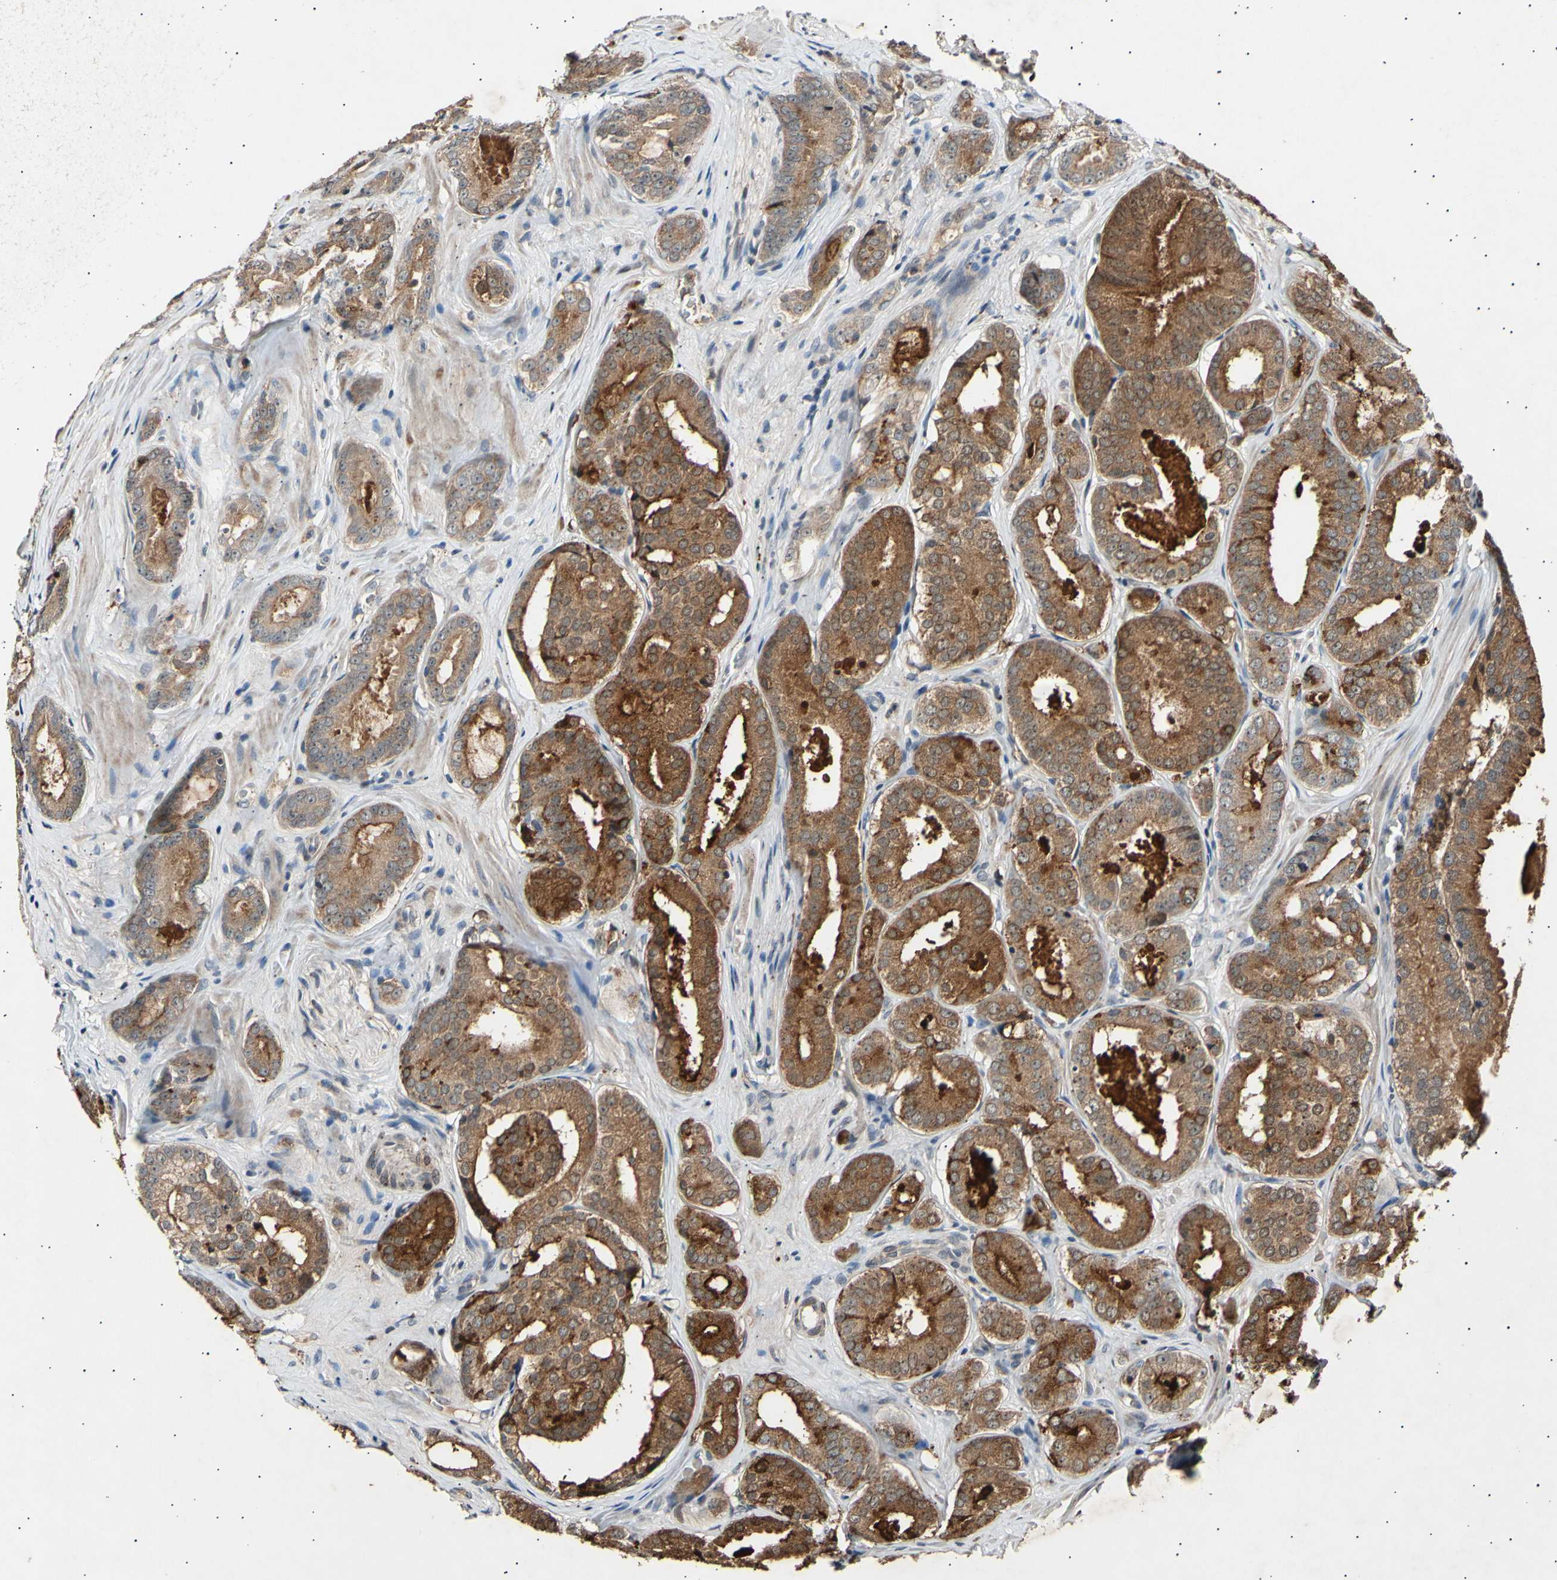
{"staining": {"intensity": "strong", "quantity": ">75%", "location": "cytoplasmic/membranous"}, "tissue": "prostate cancer", "cell_type": "Tumor cells", "image_type": "cancer", "snomed": [{"axis": "morphology", "description": "Adenocarcinoma, High grade"}, {"axis": "topography", "description": "Prostate"}], "caption": "This is an image of immunohistochemistry (IHC) staining of prostate cancer, which shows strong staining in the cytoplasmic/membranous of tumor cells.", "gene": "ADCY3", "patient": {"sex": "male", "age": 64}}